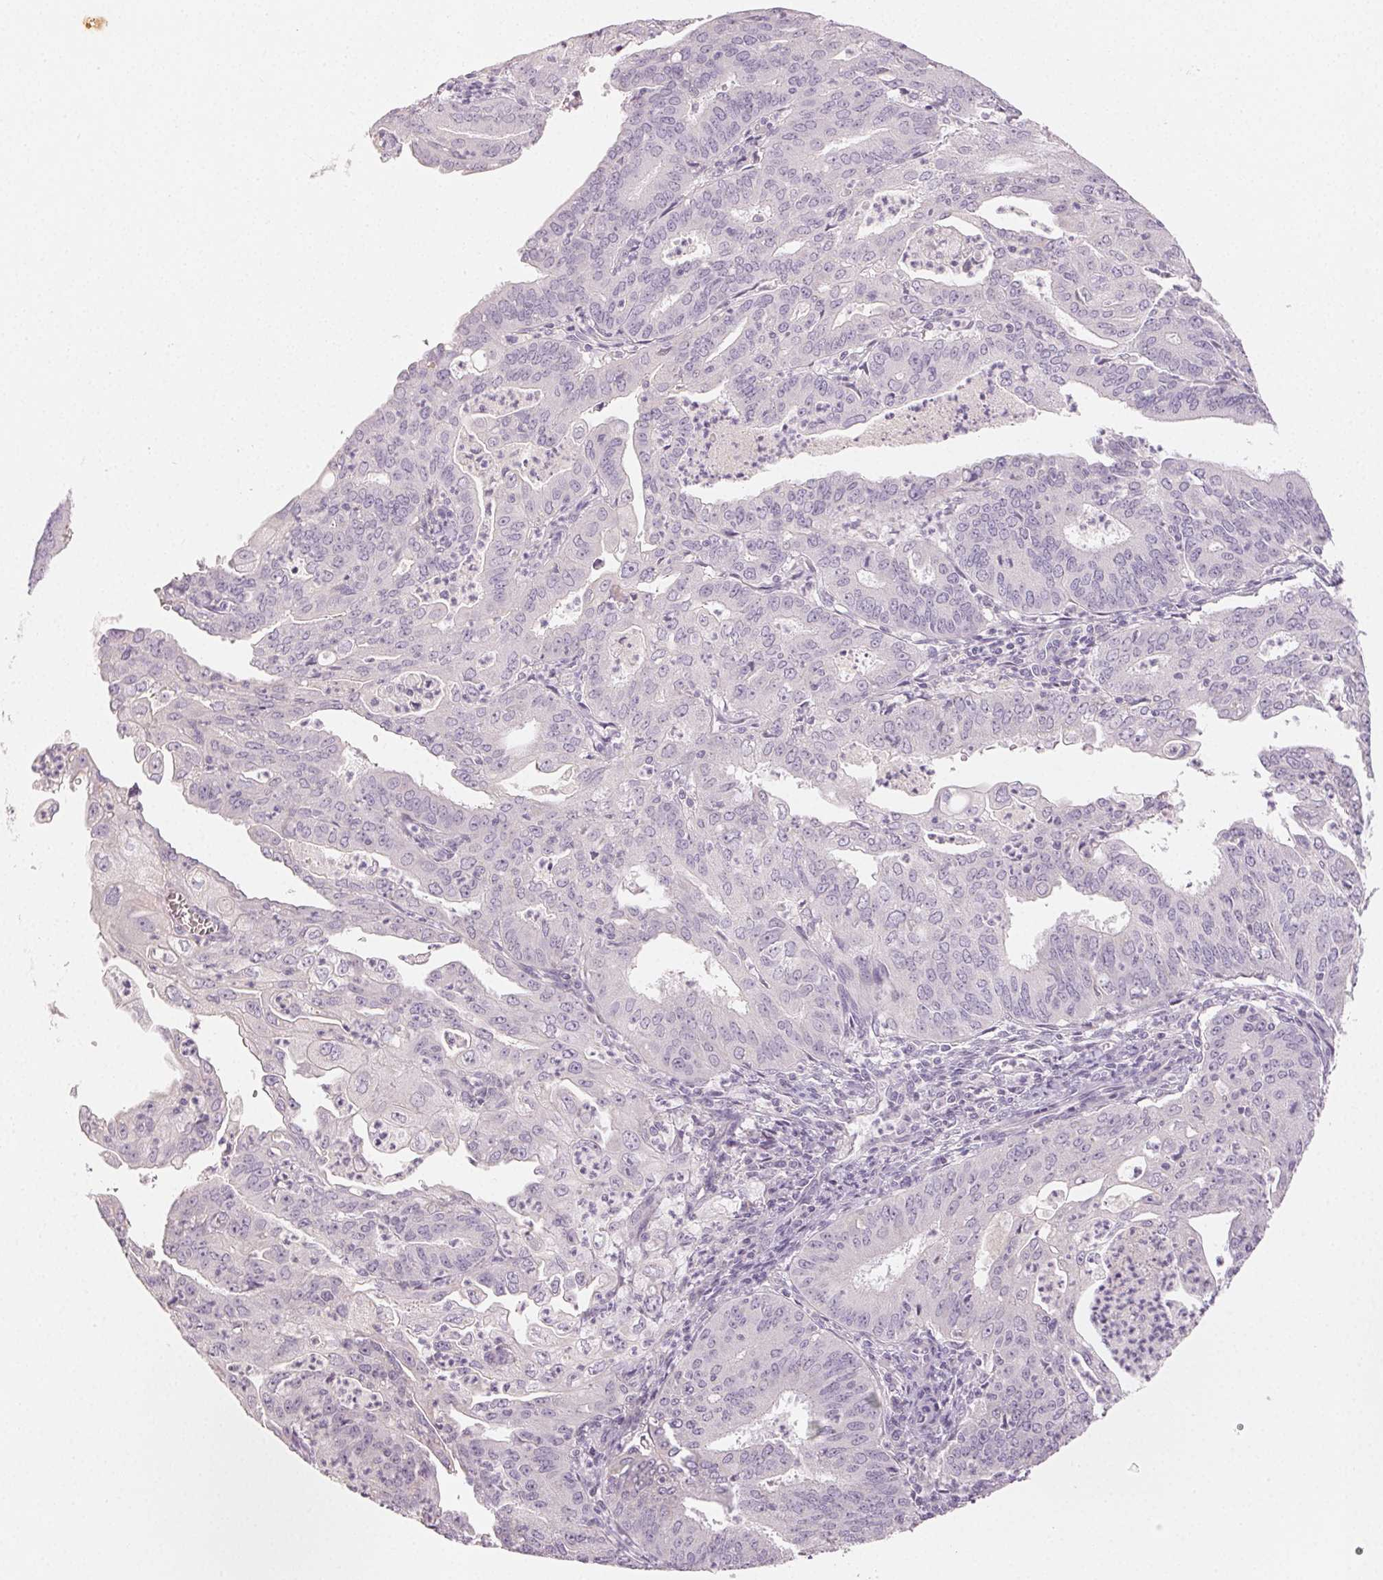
{"staining": {"intensity": "negative", "quantity": "none", "location": "none"}, "tissue": "cervical cancer", "cell_type": "Tumor cells", "image_type": "cancer", "snomed": [{"axis": "morphology", "description": "Adenocarcinoma, NOS"}, {"axis": "topography", "description": "Cervix"}], "caption": "High power microscopy histopathology image of an immunohistochemistry histopathology image of adenocarcinoma (cervical), revealing no significant staining in tumor cells.", "gene": "LVRN", "patient": {"sex": "female", "age": 56}}